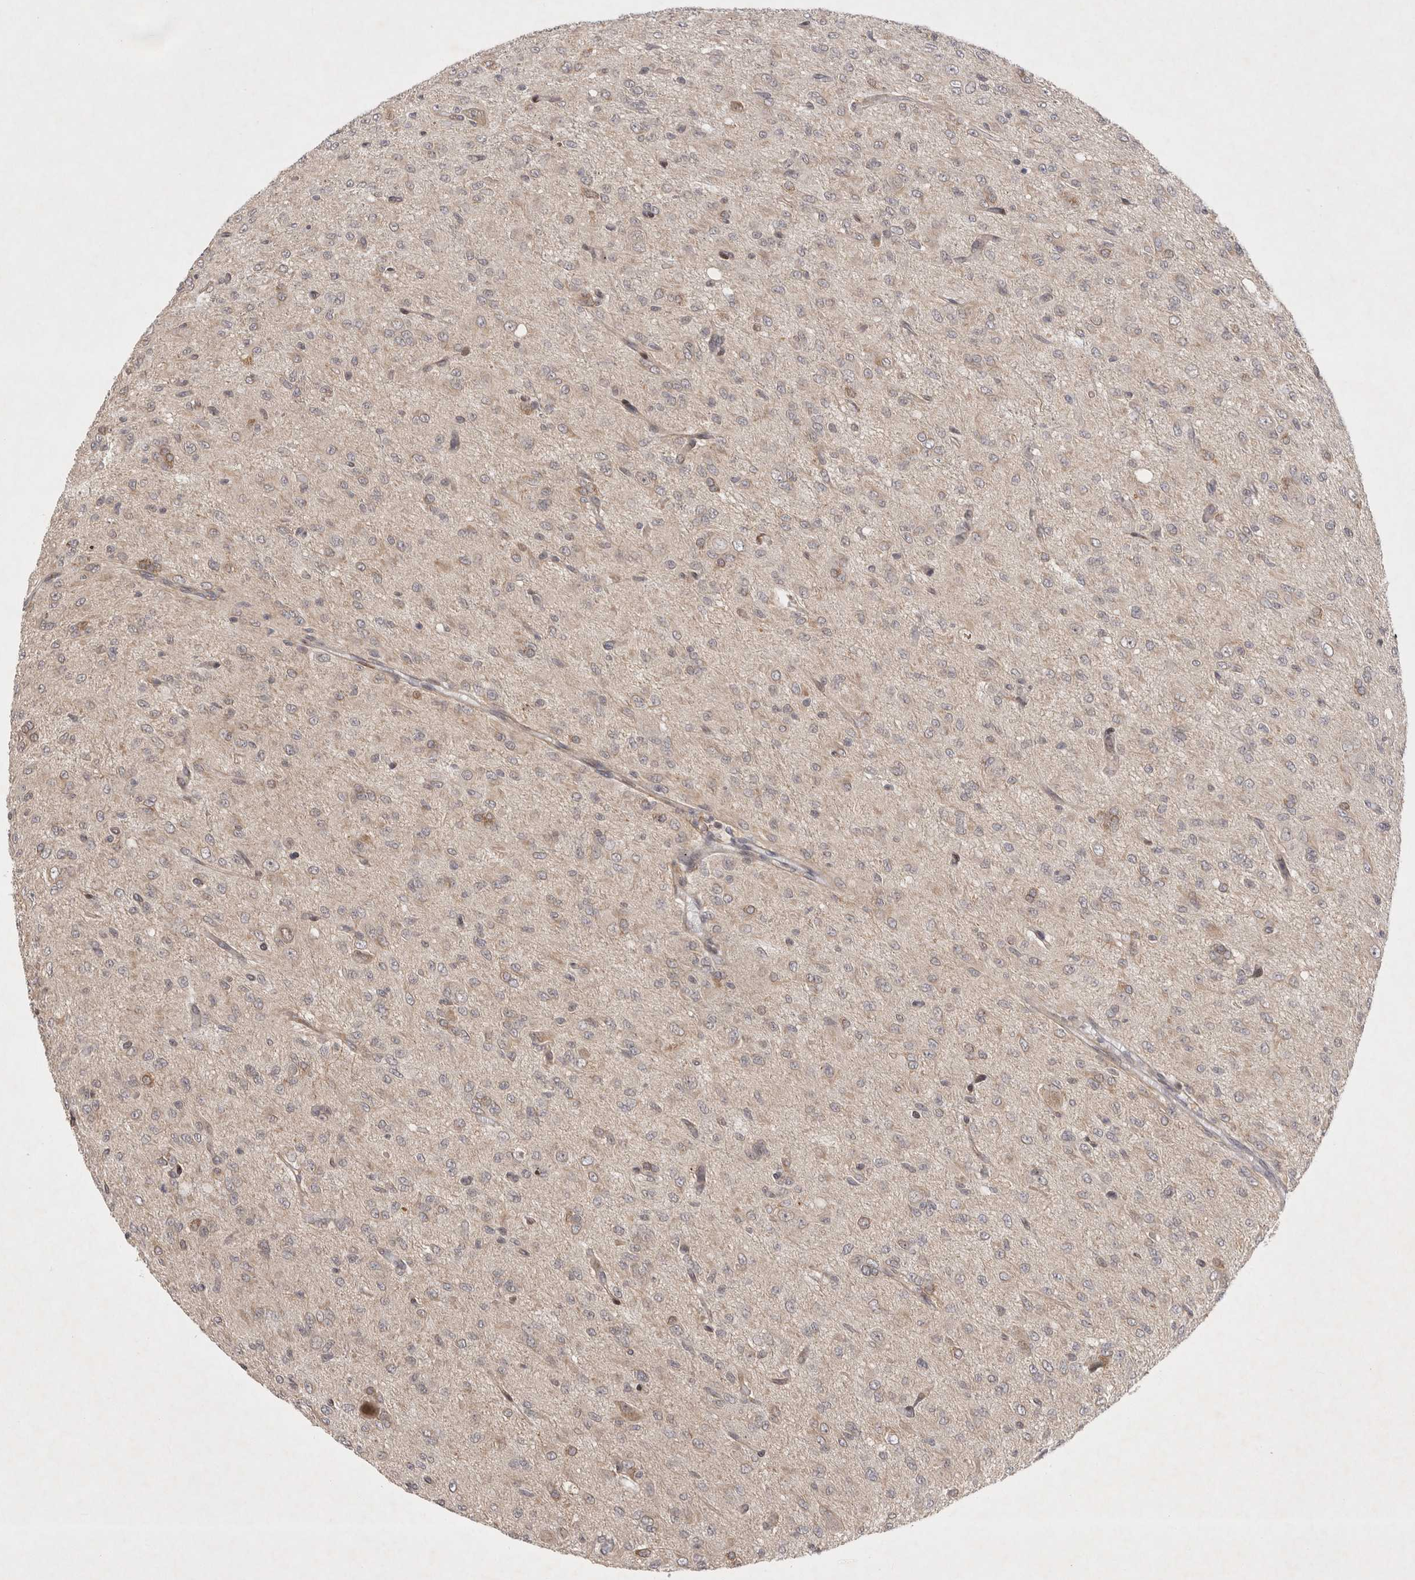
{"staining": {"intensity": "moderate", "quantity": "25%-75%", "location": "cytoplasmic/membranous"}, "tissue": "glioma", "cell_type": "Tumor cells", "image_type": "cancer", "snomed": [{"axis": "morphology", "description": "Glioma, malignant, High grade"}, {"axis": "topography", "description": "Brain"}], "caption": "Immunohistochemical staining of human malignant glioma (high-grade) demonstrates medium levels of moderate cytoplasmic/membranous protein staining in approximately 25%-75% of tumor cells. (IHC, brightfield microscopy, high magnification).", "gene": "ZNF318", "patient": {"sex": "female", "age": 59}}